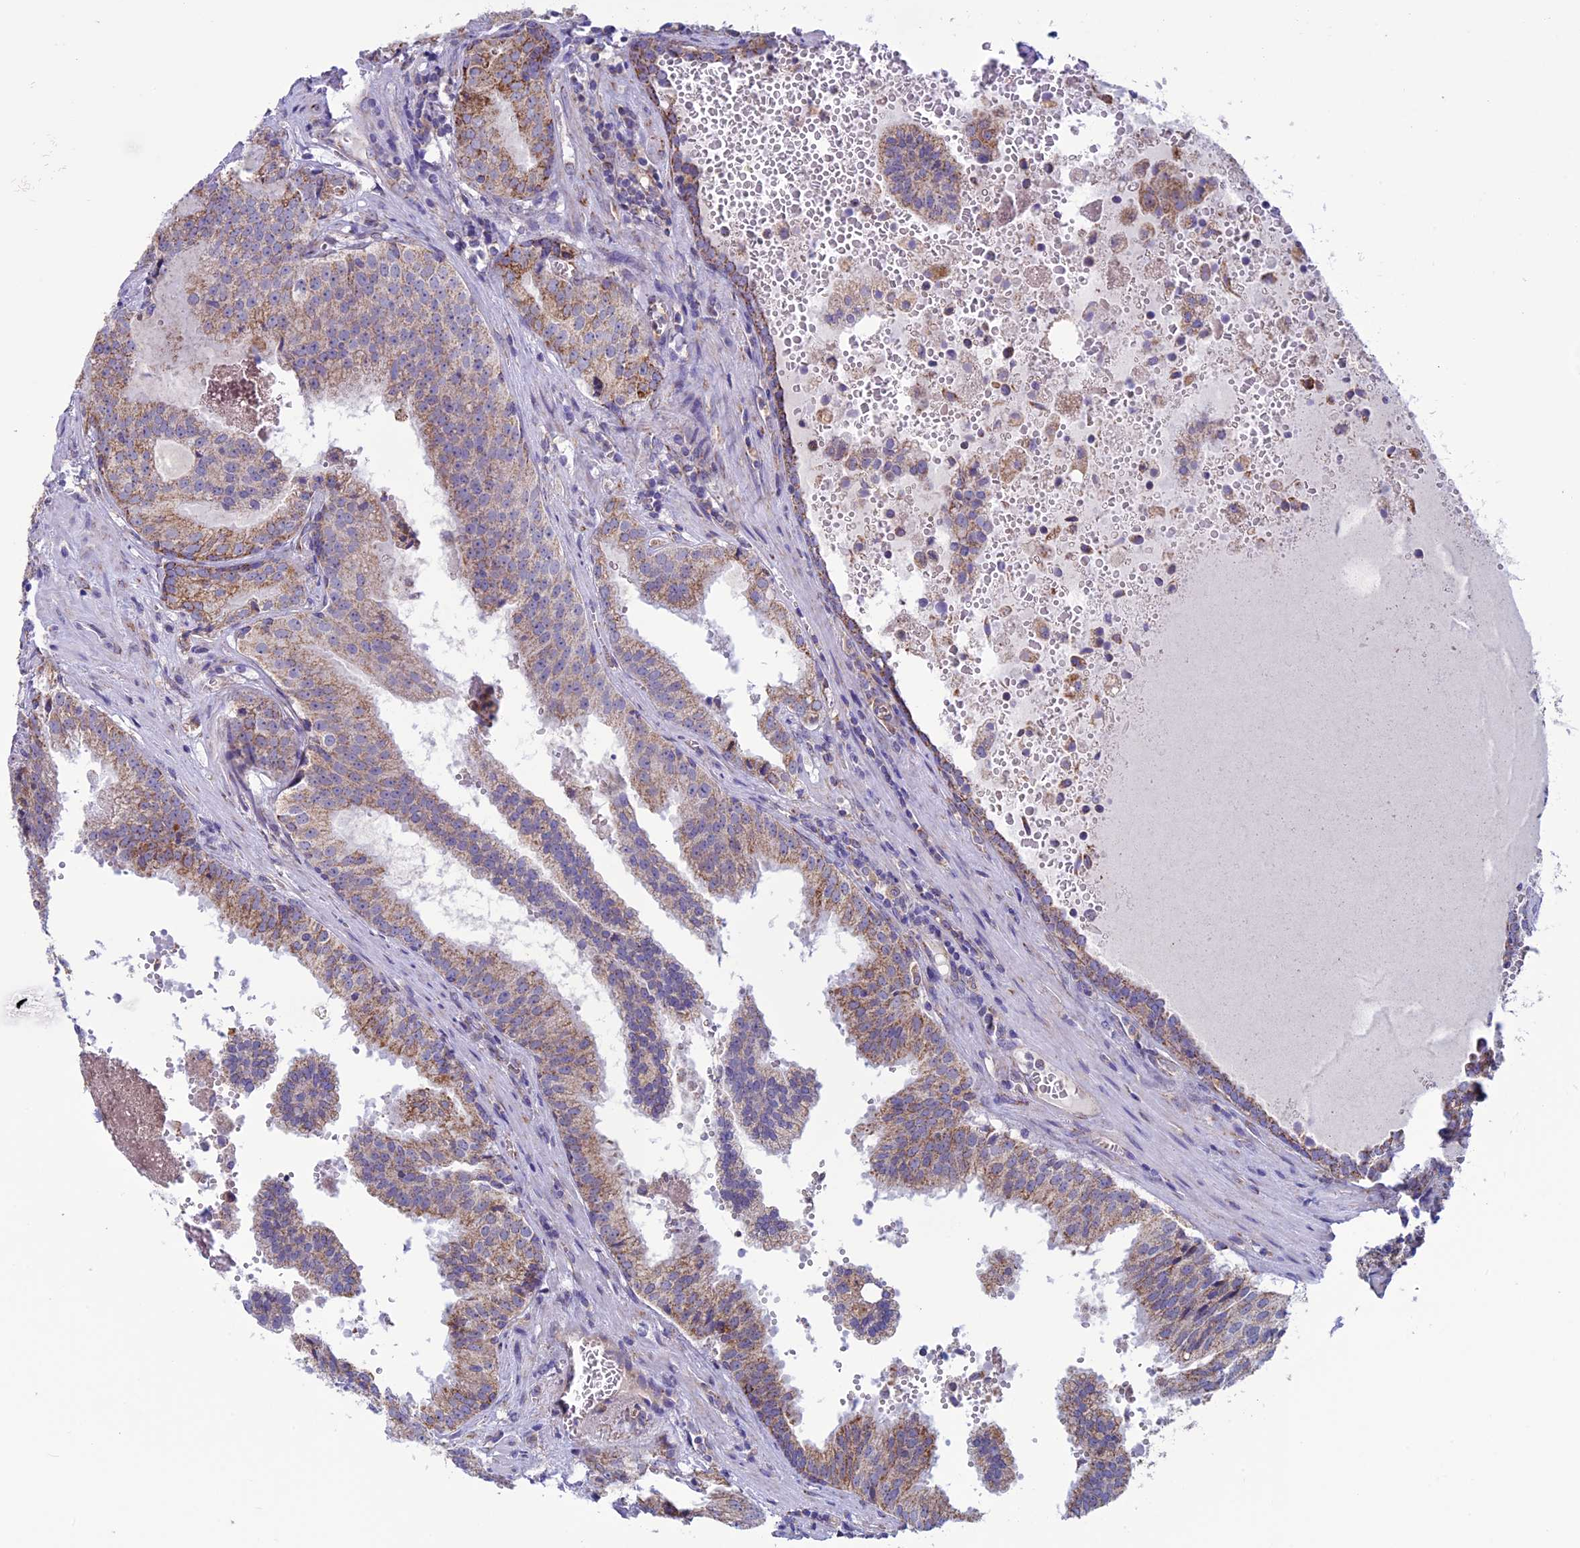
{"staining": {"intensity": "moderate", "quantity": ">75%", "location": "cytoplasmic/membranous"}, "tissue": "prostate cancer", "cell_type": "Tumor cells", "image_type": "cancer", "snomed": [{"axis": "morphology", "description": "Adenocarcinoma, High grade"}, {"axis": "topography", "description": "Prostate"}], "caption": "Brown immunohistochemical staining in prostate cancer (high-grade adenocarcinoma) reveals moderate cytoplasmic/membranous positivity in about >75% of tumor cells. The staining is performed using DAB (3,3'-diaminobenzidine) brown chromogen to label protein expression. The nuclei are counter-stained blue using hematoxylin.", "gene": "MFSD12", "patient": {"sex": "male", "age": 68}}